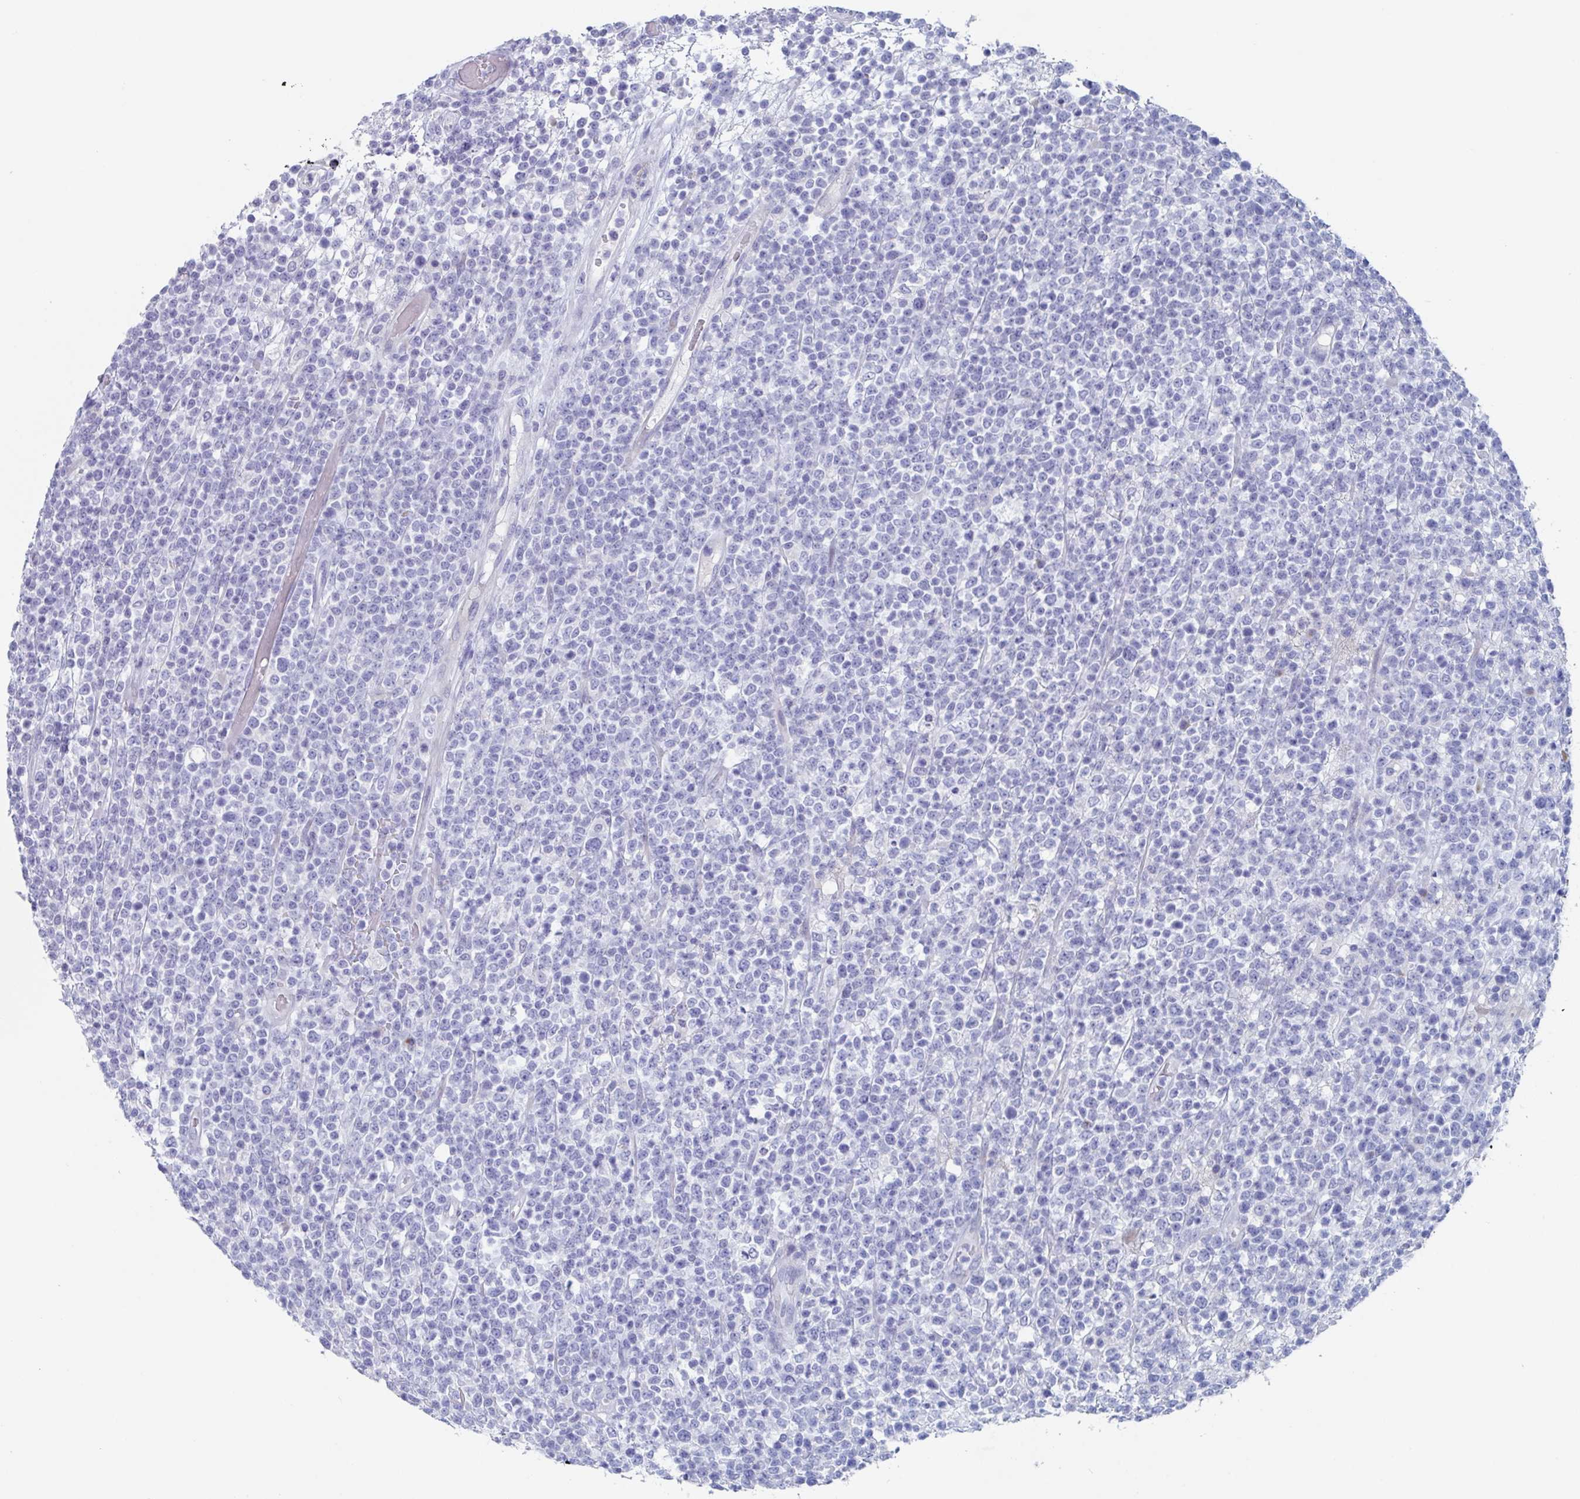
{"staining": {"intensity": "negative", "quantity": "none", "location": "none"}, "tissue": "lymphoma", "cell_type": "Tumor cells", "image_type": "cancer", "snomed": [{"axis": "morphology", "description": "Malignant lymphoma, non-Hodgkin's type, High grade"}, {"axis": "topography", "description": "Colon"}], "caption": "A high-resolution image shows immunohistochemistry (IHC) staining of malignant lymphoma, non-Hodgkin's type (high-grade), which reveals no significant staining in tumor cells.", "gene": "NT5C3B", "patient": {"sex": "female", "age": 53}}